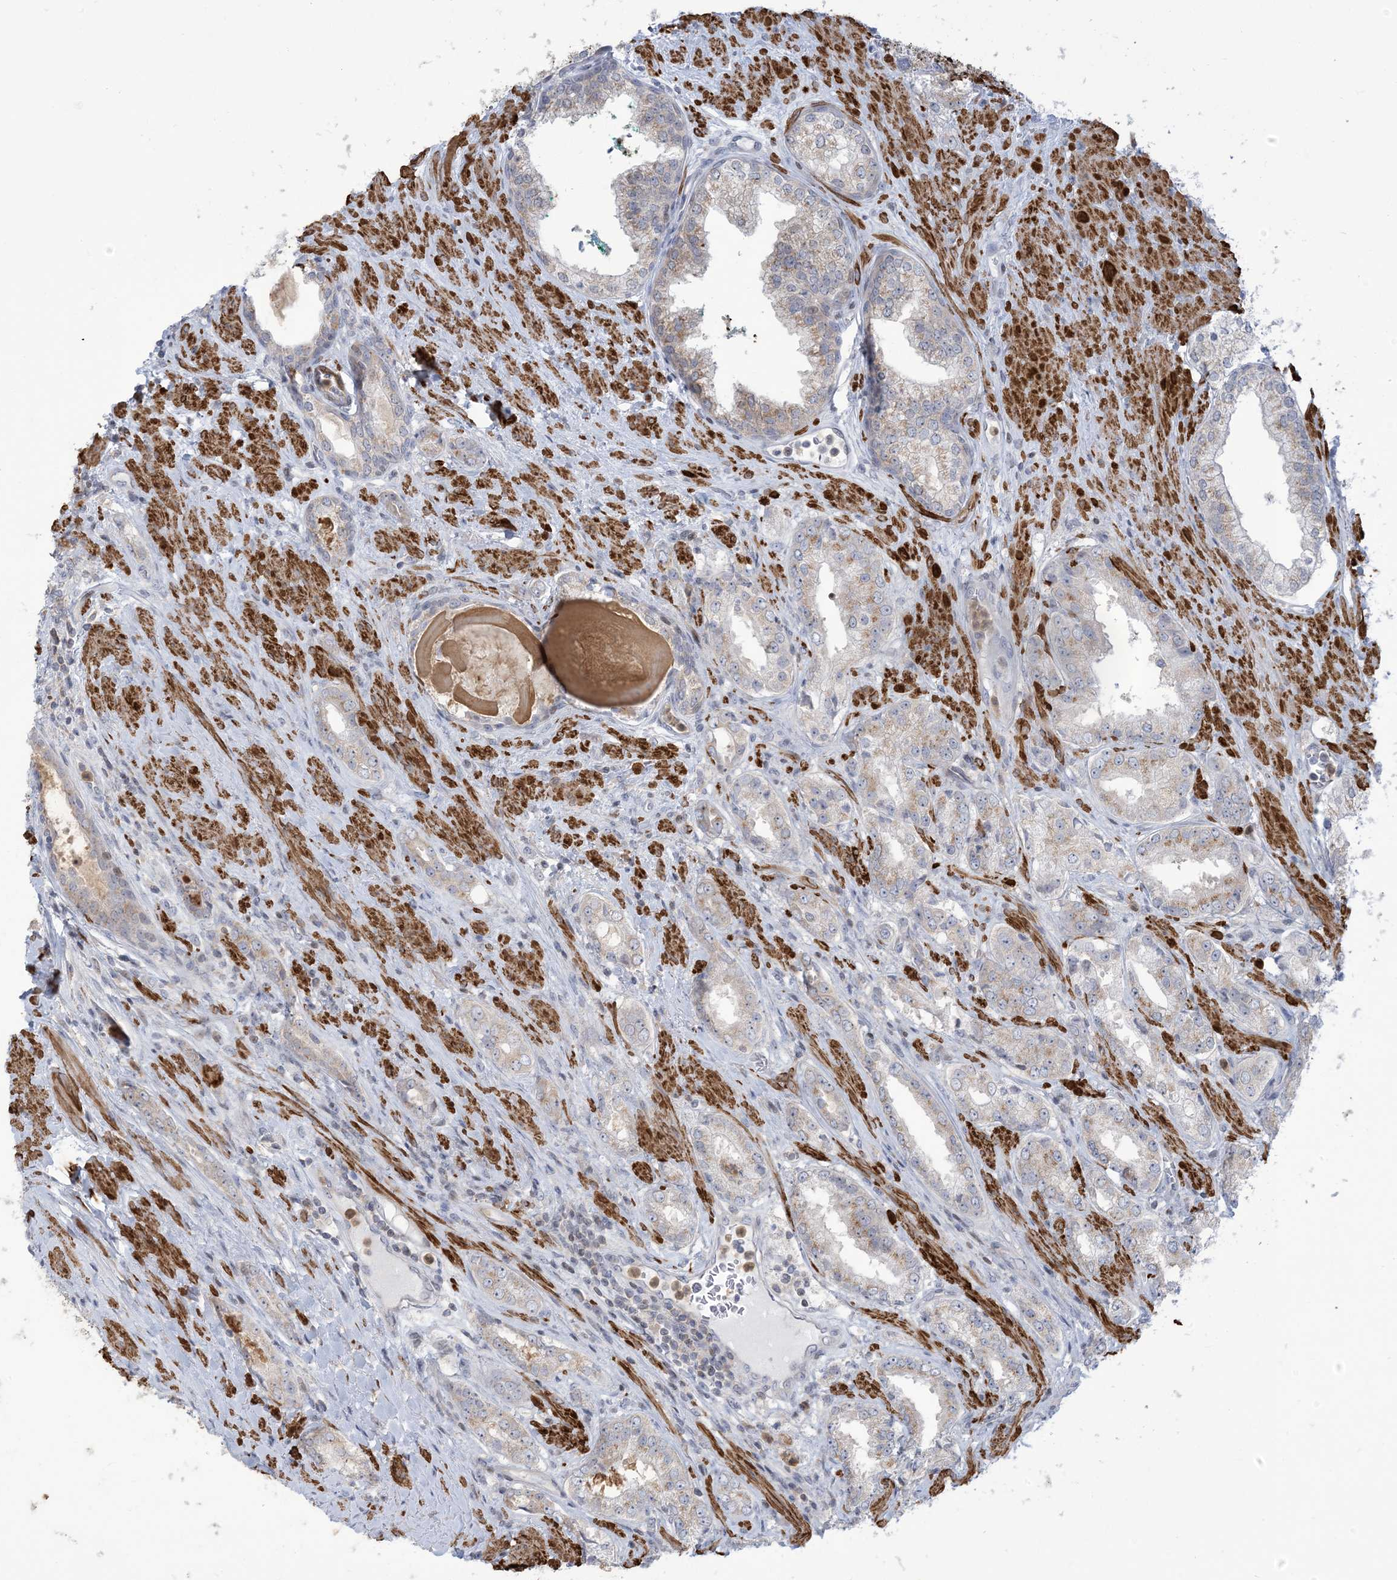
{"staining": {"intensity": "negative", "quantity": "none", "location": "none"}, "tissue": "prostate cancer", "cell_type": "Tumor cells", "image_type": "cancer", "snomed": [{"axis": "morphology", "description": "Adenocarcinoma, Low grade"}, {"axis": "topography", "description": "Prostate"}], "caption": "An image of prostate cancer (adenocarcinoma (low-grade)) stained for a protein exhibits no brown staining in tumor cells. (DAB (3,3'-diaminobenzidine) IHC, high magnification).", "gene": "AFTPH", "patient": {"sex": "male", "age": 67}}